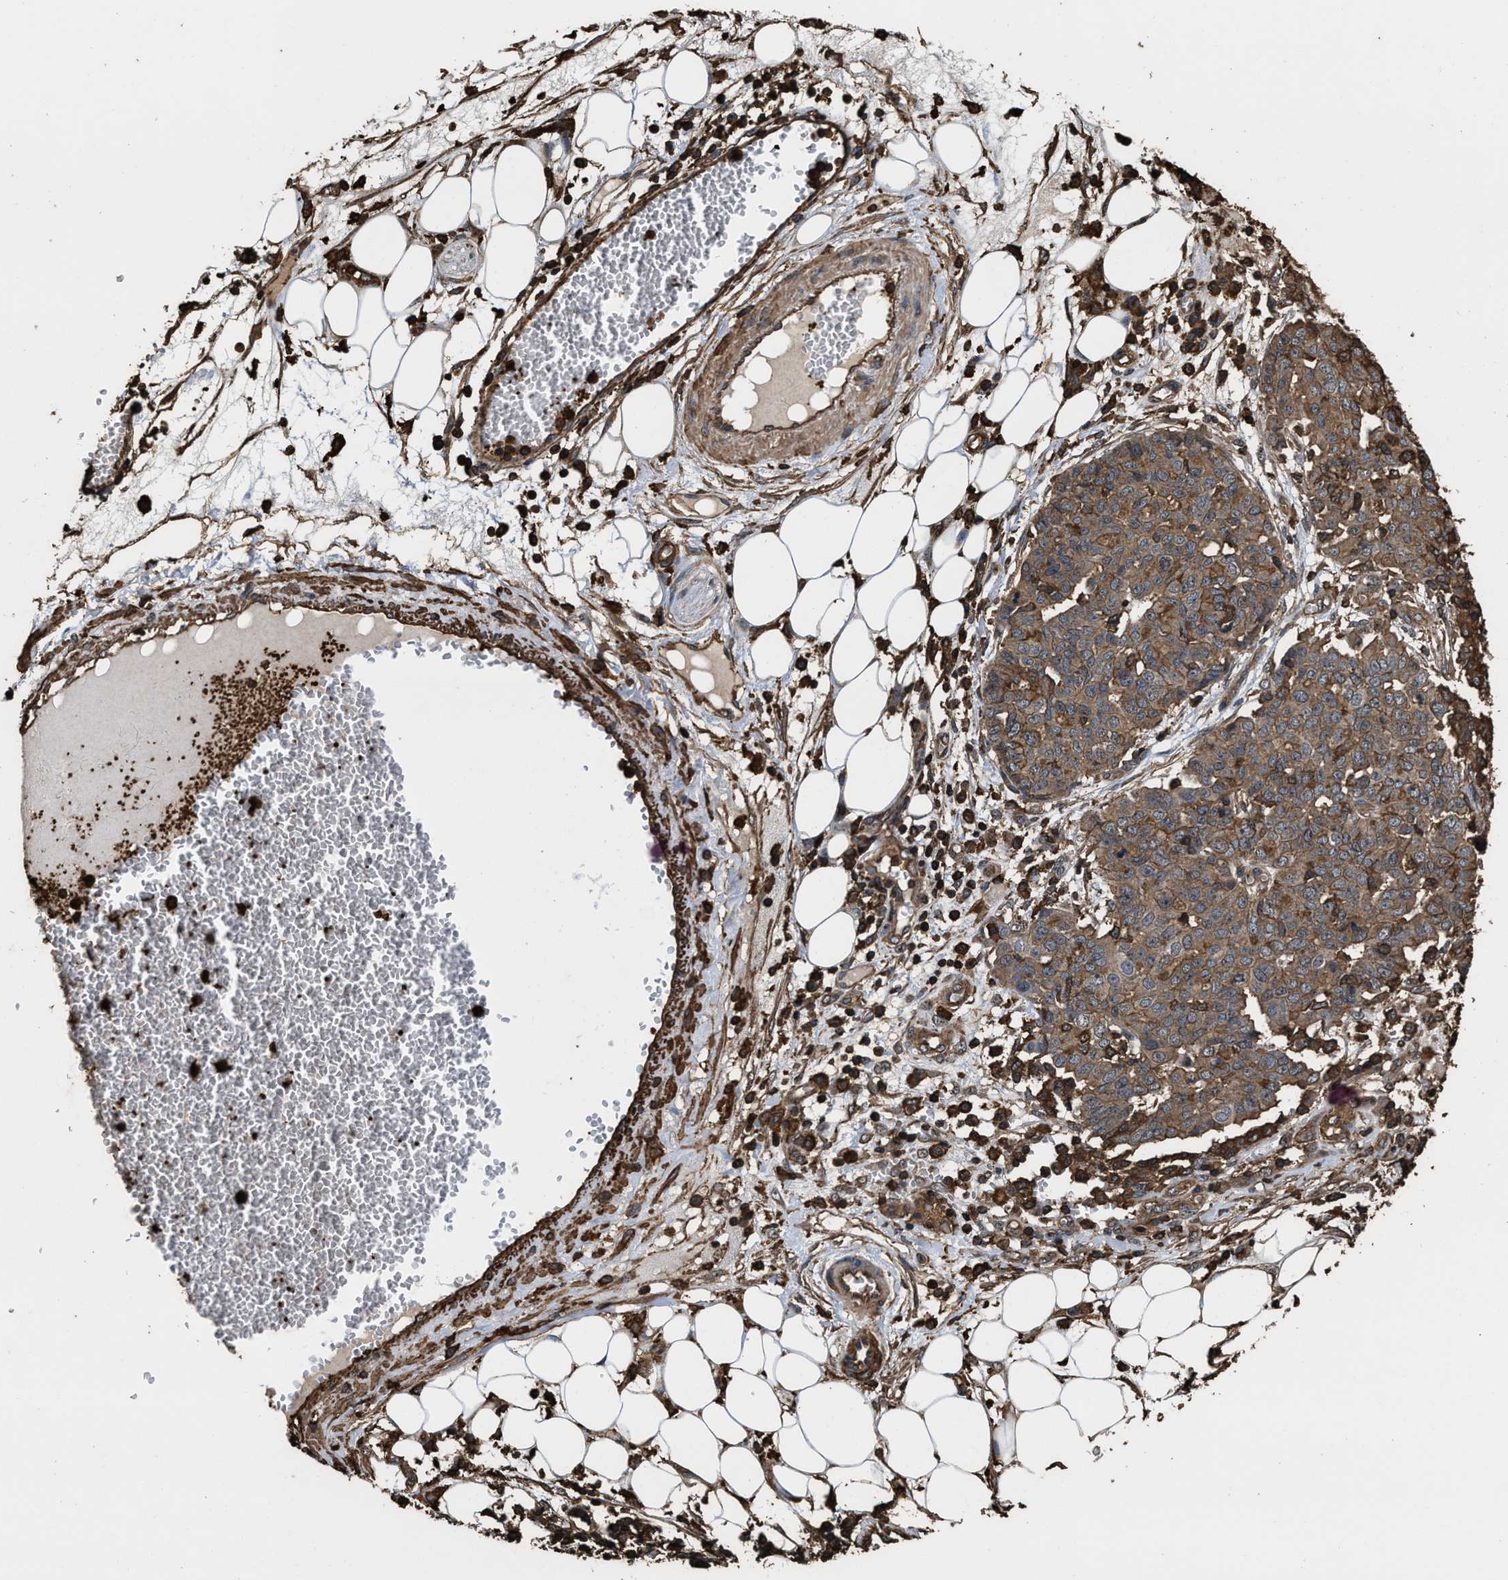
{"staining": {"intensity": "moderate", "quantity": ">75%", "location": "cytoplasmic/membranous"}, "tissue": "ovarian cancer", "cell_type": "Tumor cells", "image_type": "cancer", "snomed": [{"axis": "morphology", "description": "Cystadenocarcinoma, serous, NOS"}, {"axis": "topography", "description": "Soft tissue"}, {"axis": "topography", "description": "Ovary"}], "caption": "A brown stain labels moderate cytoplasmic/membranous expression of a protein in human ovarian serous cystadenocarcinoma tumor cells.", "gene": "KBTBD2", "patient": {"sex": "female", "age": 57}}